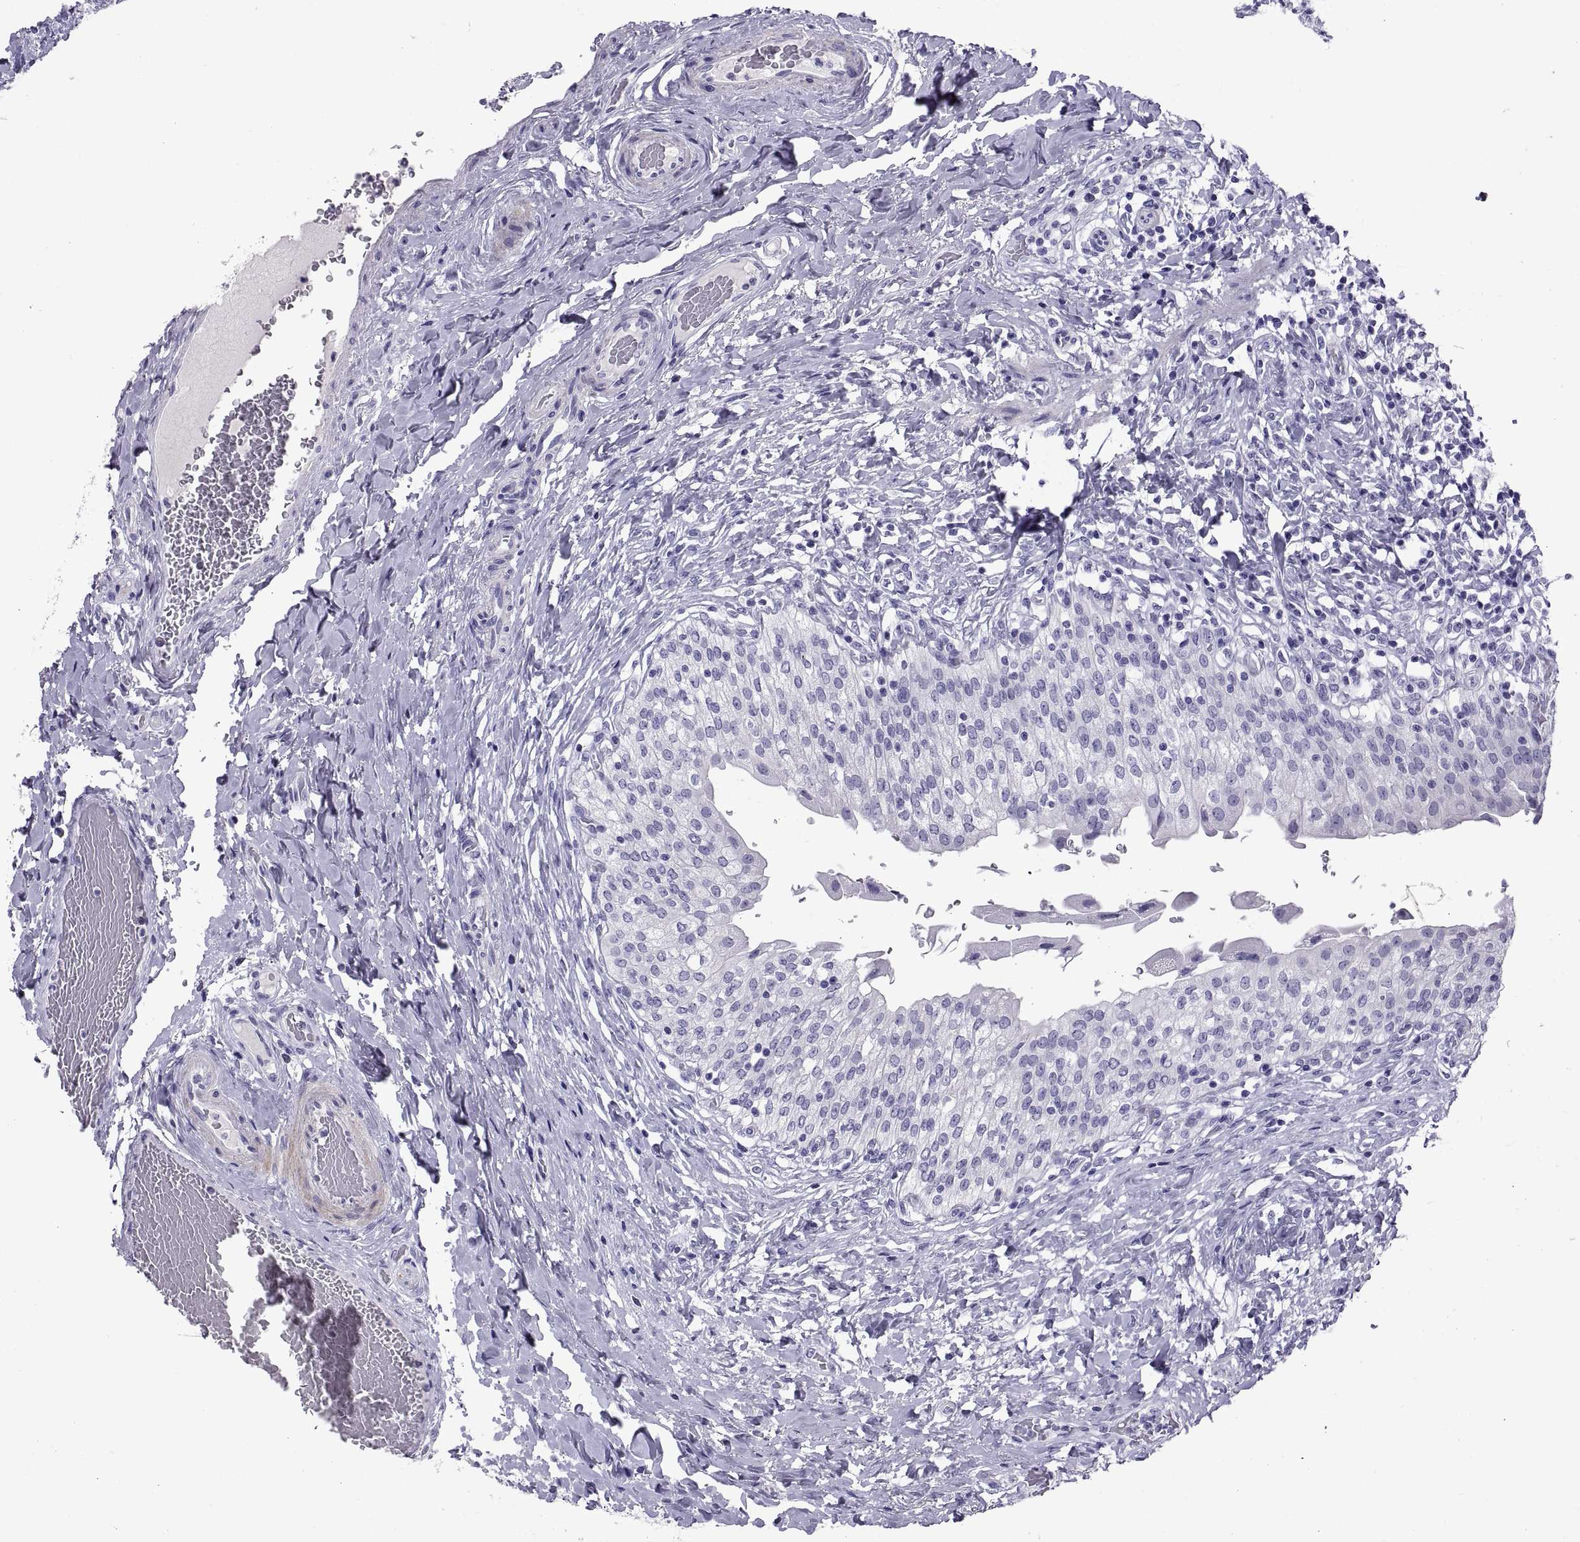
{"staining": {"intensity": "negative", "quantity": "none", "location": "none"}, "tissue": "urinary bladder", "cell_type": "Urothelial cells", "image_type": "normal", "snomed": [{"axis": "morphology", "description": "Normal tissue, NOS"}, {"axis": "morphology", "description": "Inflammation, NOS"}, {"axis": "topography", "description": "Urinary bladder"}], "caption": "Immunohistochemical staining of normal human urinary bladder reveals no significant staining in urothelial cells. The staining is performed using DAB (3,3'-diaminobenzidine) brown chromogen with nuclei counter-stained in using hematoxylin.", "gene": "RGS20", "patient": {"sex": "male", "age": 64}}